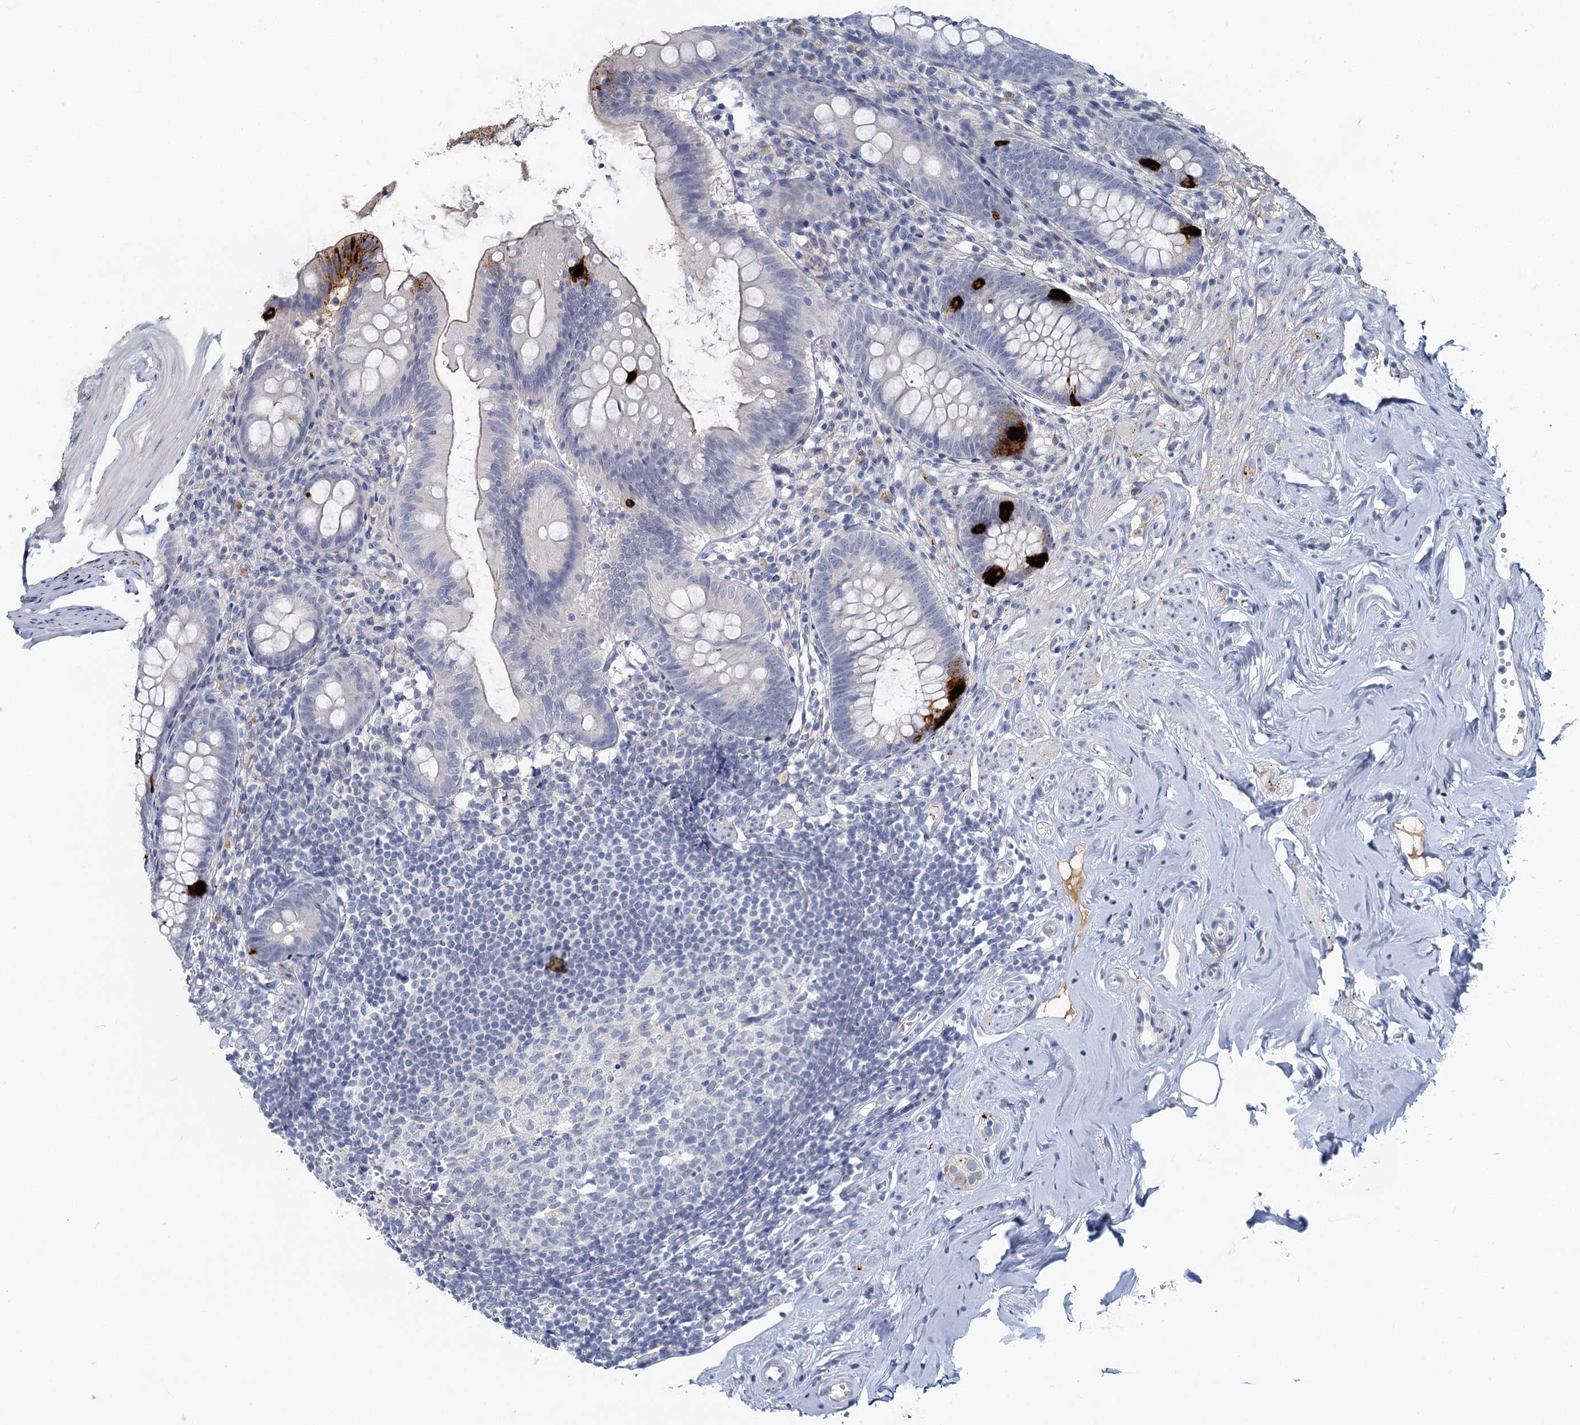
{"staining": {"intensity": "strong", "quantity": "<25%", "location": "cytoplasmic/membranous"}, "tissue": "appendix", "cell_type": "Glandular cells", "image_type": "normal", "snomed": [{"axis": "morphology", "description": "Normal tissue, NOS"}, {"axis": "topography", "description": "Appendix"}], "caption": "Protein expression analysis of unremarkable human appendix reveals strong cytoplasmic/membranous staining in about <25% of glandular cells.", "gene": "CHGA", "patient": {"sex": "female", "age": 51}}